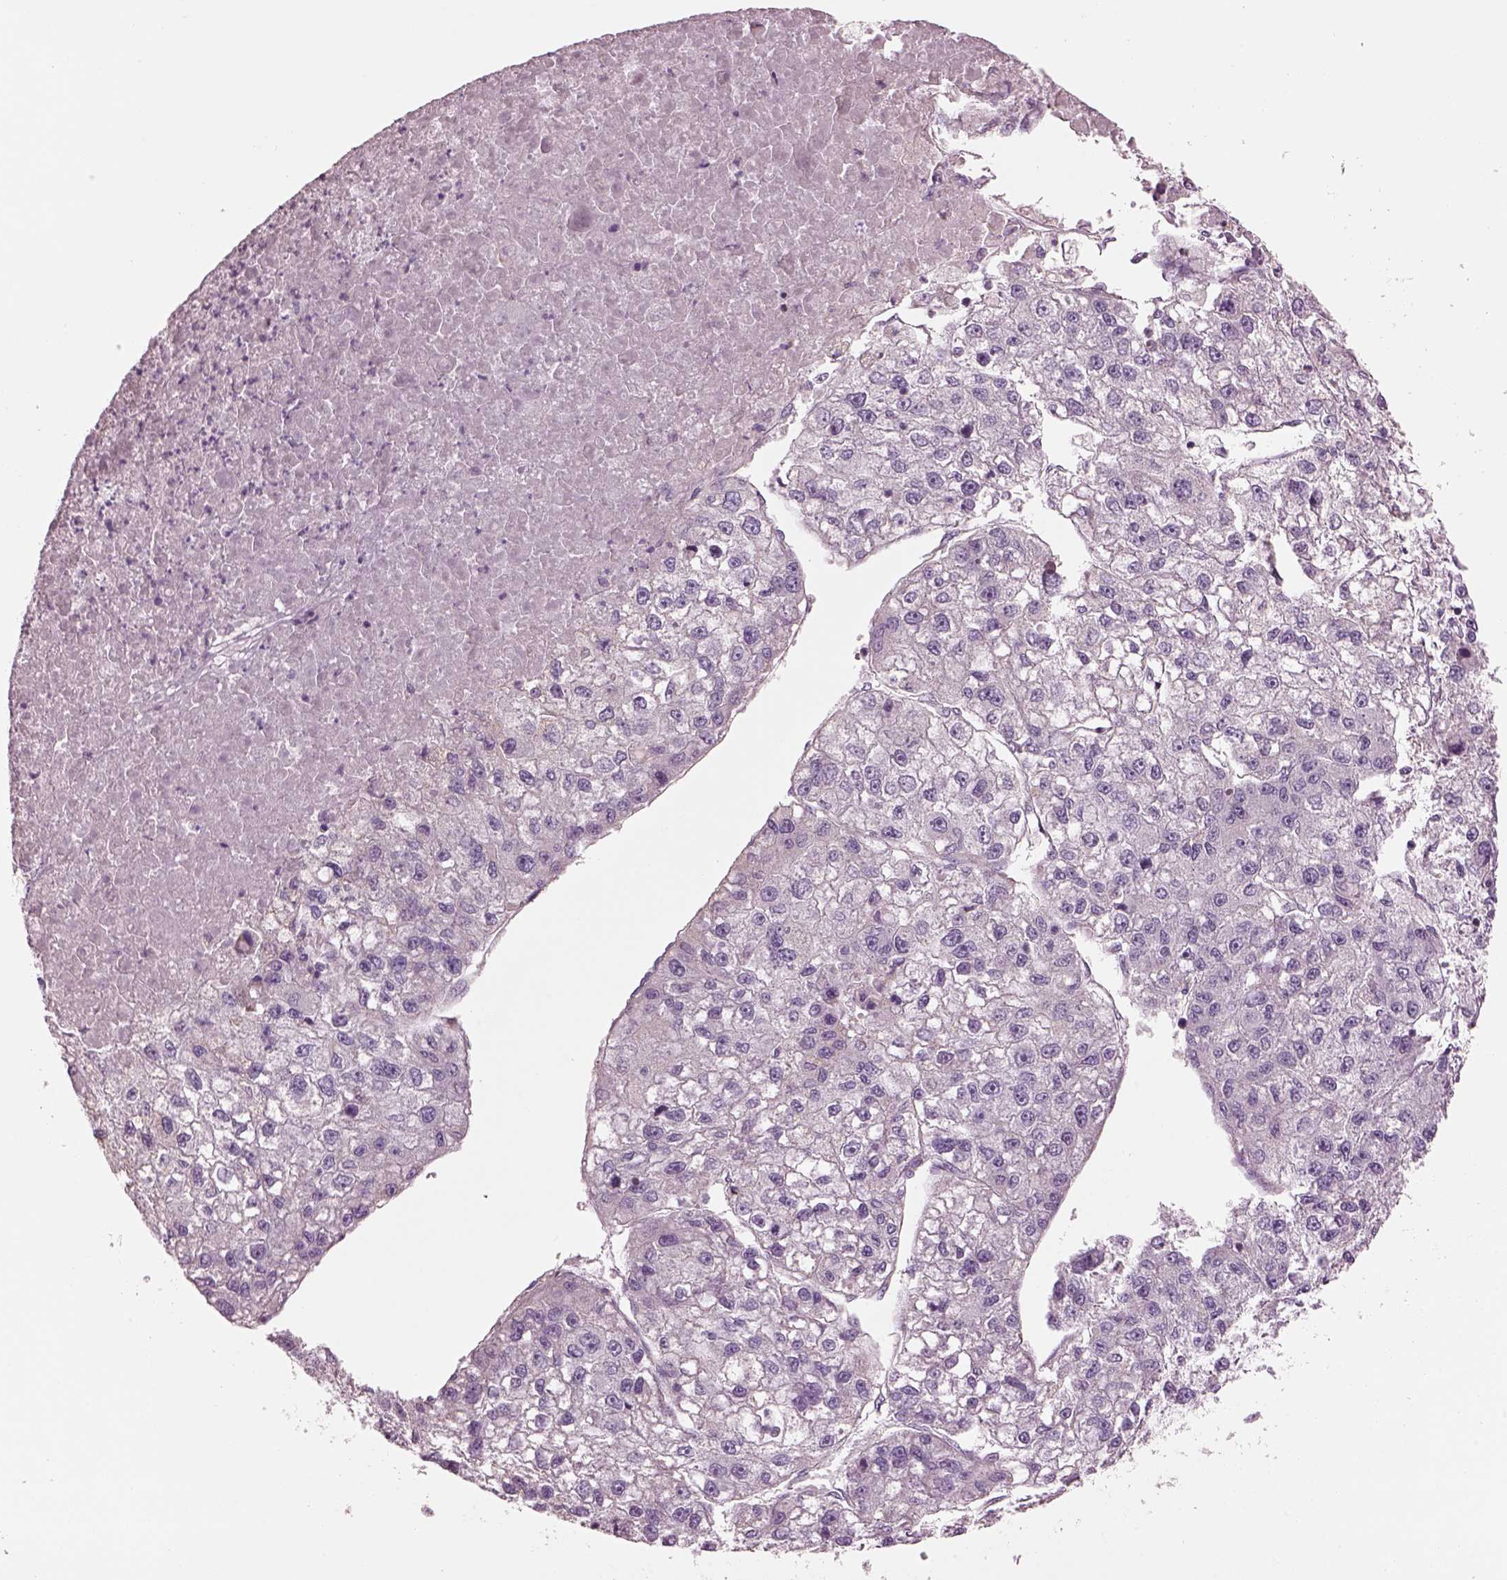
{"staining": {"intensity": "negative", "quantity": "none", "location": "none"}, "tissue": "liver cancer", "cell_type": "Tumor cells", "image_type": "cancer", "snomed": [{"axis": "morphology", "description": "Carcinoma, Hepatocellular, NOS"}, {"axis": "topography", "description": "Liver"}], "caption": "Immunohistochemistry (IHC) micrograph of human liver cancer stained for a protein (brown), which exhibits no expression in tumor cells.", "gene": "SPATA7", "patient": {"sex": "male", "age": 56}}